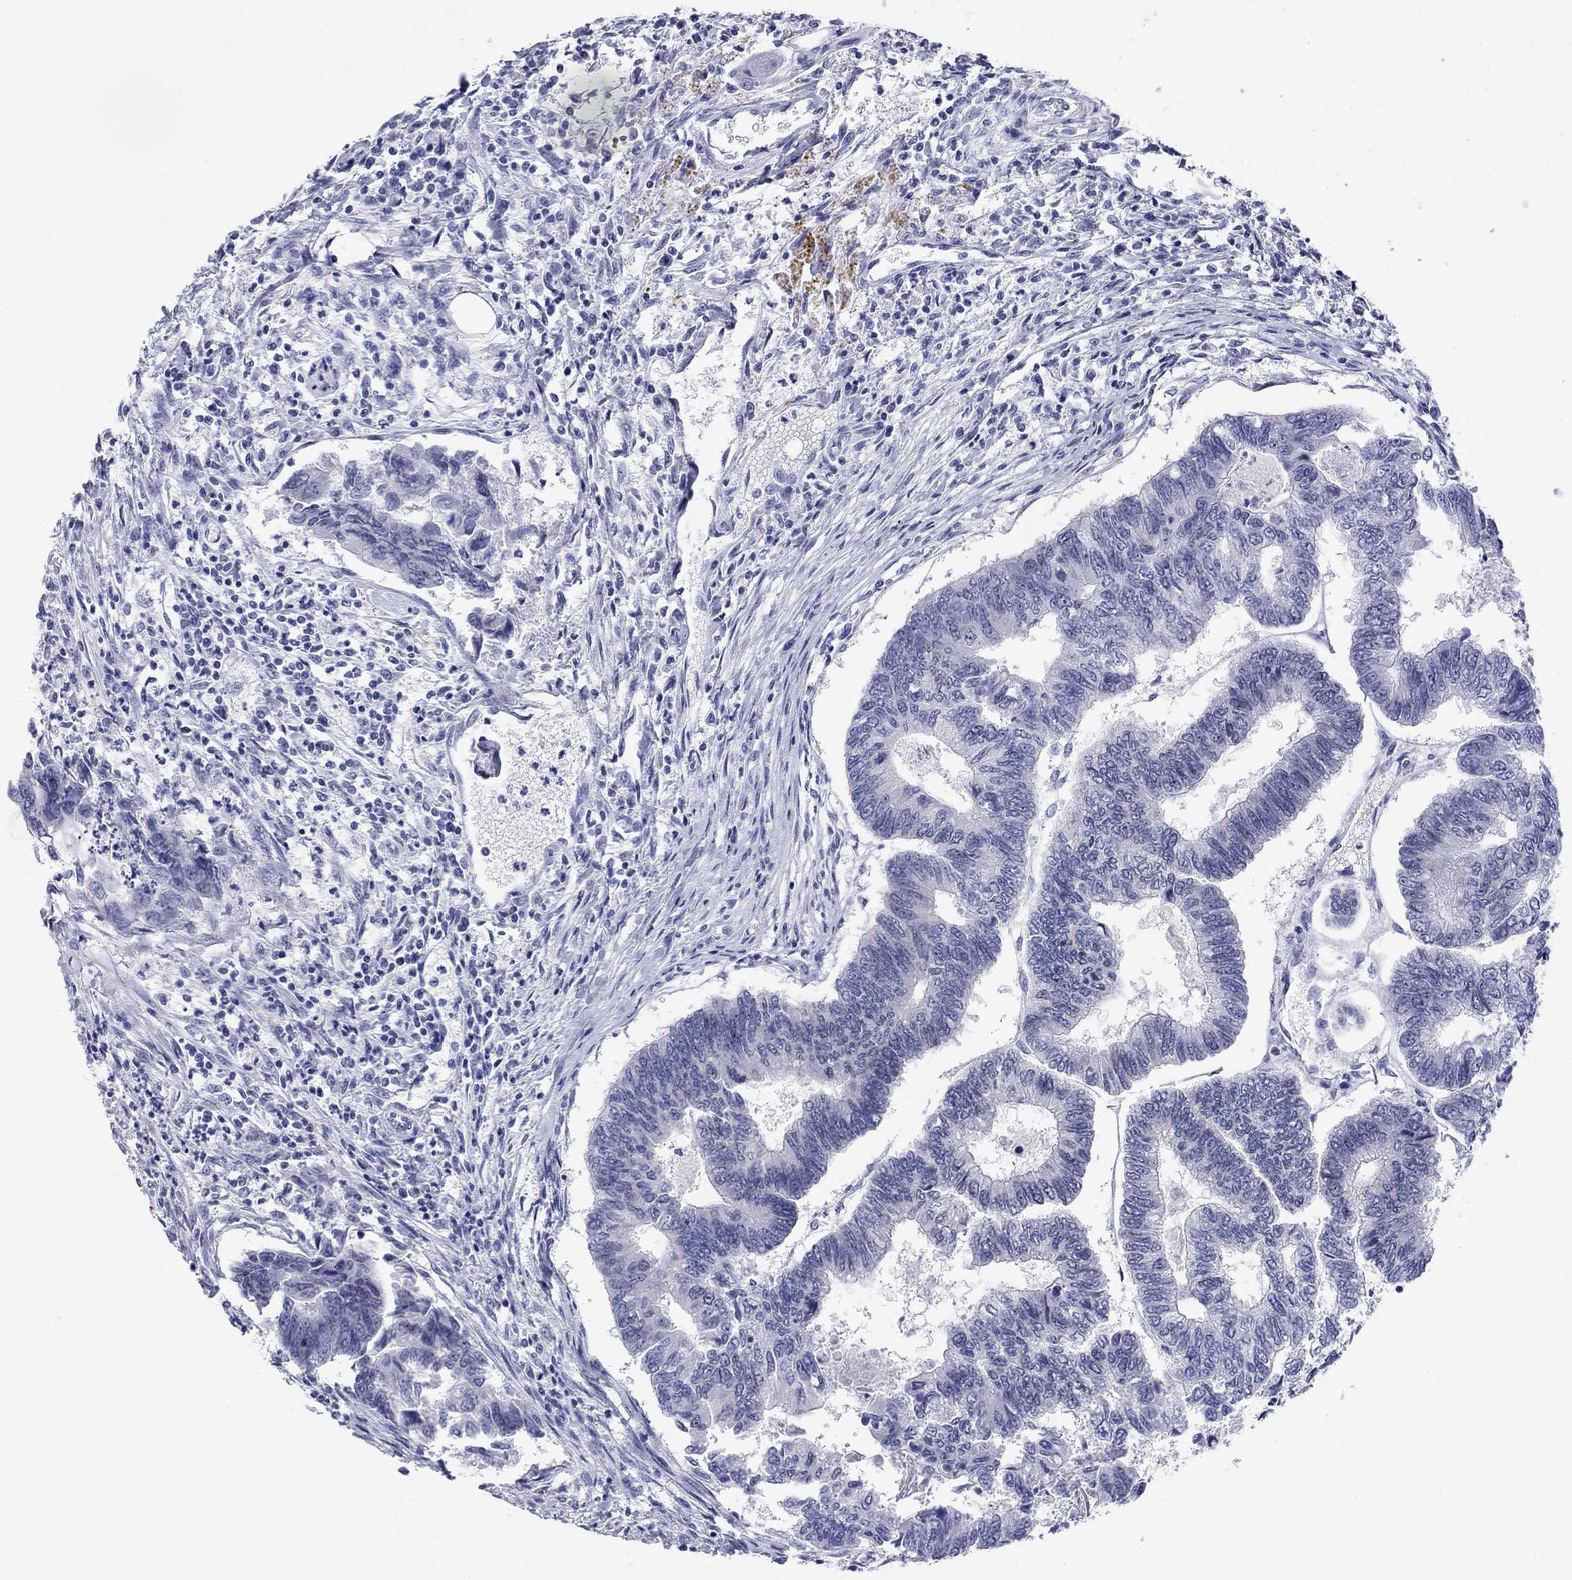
{"staining": {"intensity": "negative", "quantity": "none", "location": "none"}, "tissue": "colorectal cancer", "cell_type": "Tumor cells", "image_type": "cancer", "snomed": [{"axis": "morphology", "description": "Adenocarcinoma, NOS"}, {"axis": "topography", "description": "Colon"}], "caption": "Immunohistochemistry (IHC) photomicrograph of colorectal cancer (adenocarcinoma) stained for a protein (brown), which demonstrates no positivity in tumor cells.", "gene": "ARMC12", "patient": {"sex": "female", "age": 65}}